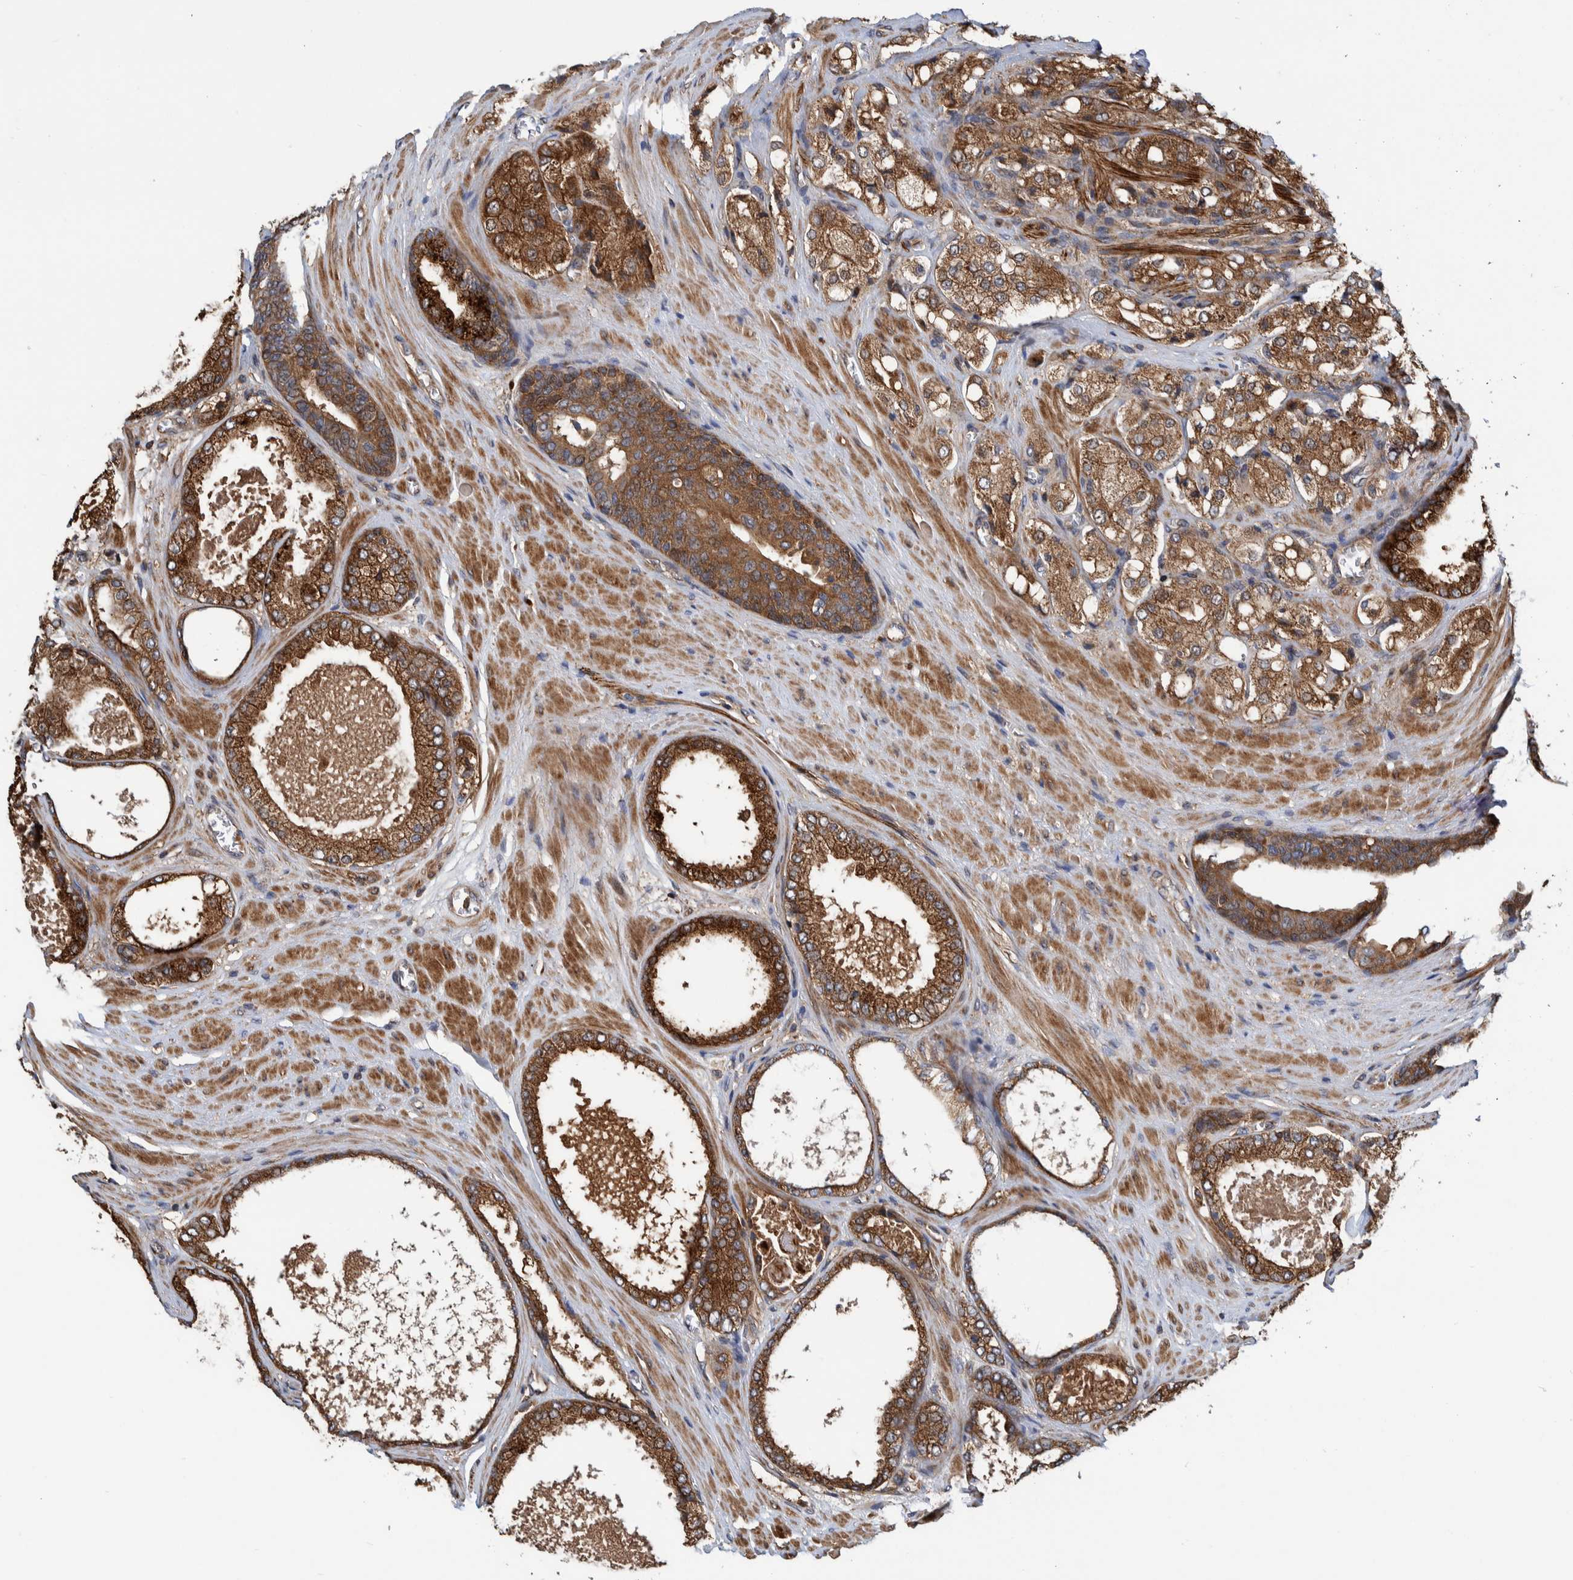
{"staining": {"intensity": "strong", "quantity": ">75%", "location": "cytoplasmic/membranous"}, "tissue": "prostate cancer", "cell_type": "Tumor cells", "image_type": "cancer", "snomed": [{"axis": "morphology", "description": "Adenocarcinoma, High grade"}, {"axis": "topography", "description": "Prostate"}], "caption": "Prostate cancer was stained to show a protein in brown. There is high levels of strong cytoplasmic/membranous staining in approximately >75% of tumor cells.", "gene": "CCDC57", "patient": {"sex": "male", "age": 65}}